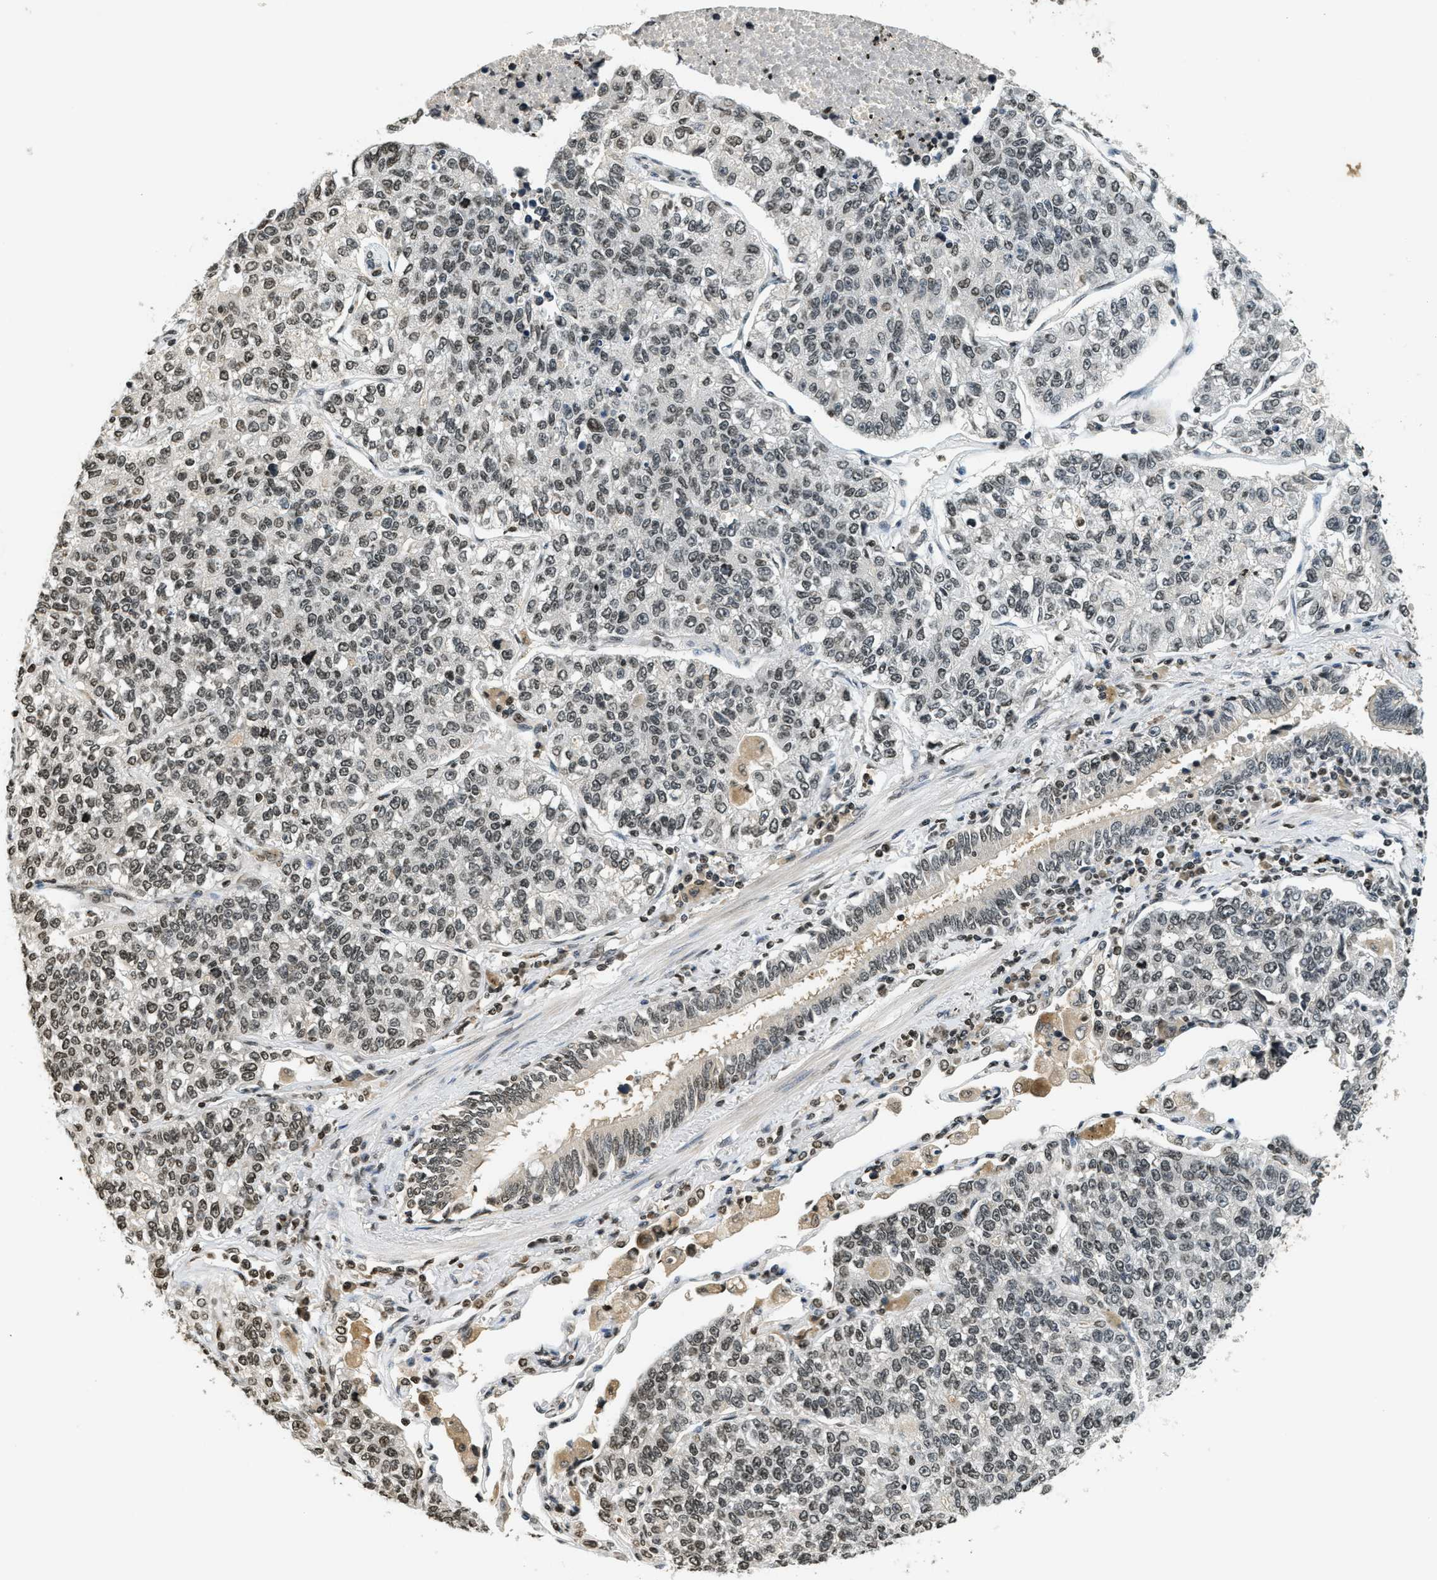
{"staining": {"intensity": "moderate", "quantity": "25%-75%", "location": "nuclear"}, "tissue": "lung cancer", "cell_type": "Tumor cells", "image_type": "cancer", "snomed": [{"axis": "morphology", "description": "Adenocarcinoma, NOS"}, {"axis": "topography", "description": "Lung"}], "caption": "Lung cancer (adenocarcinoma) tissue demonstrates moderate nuclear staining in about 25%-75% of tumor cells, visualized by immunohistochemistry.", "gene": "LDB2", "patient": {"sex": "male", "age": 49}}